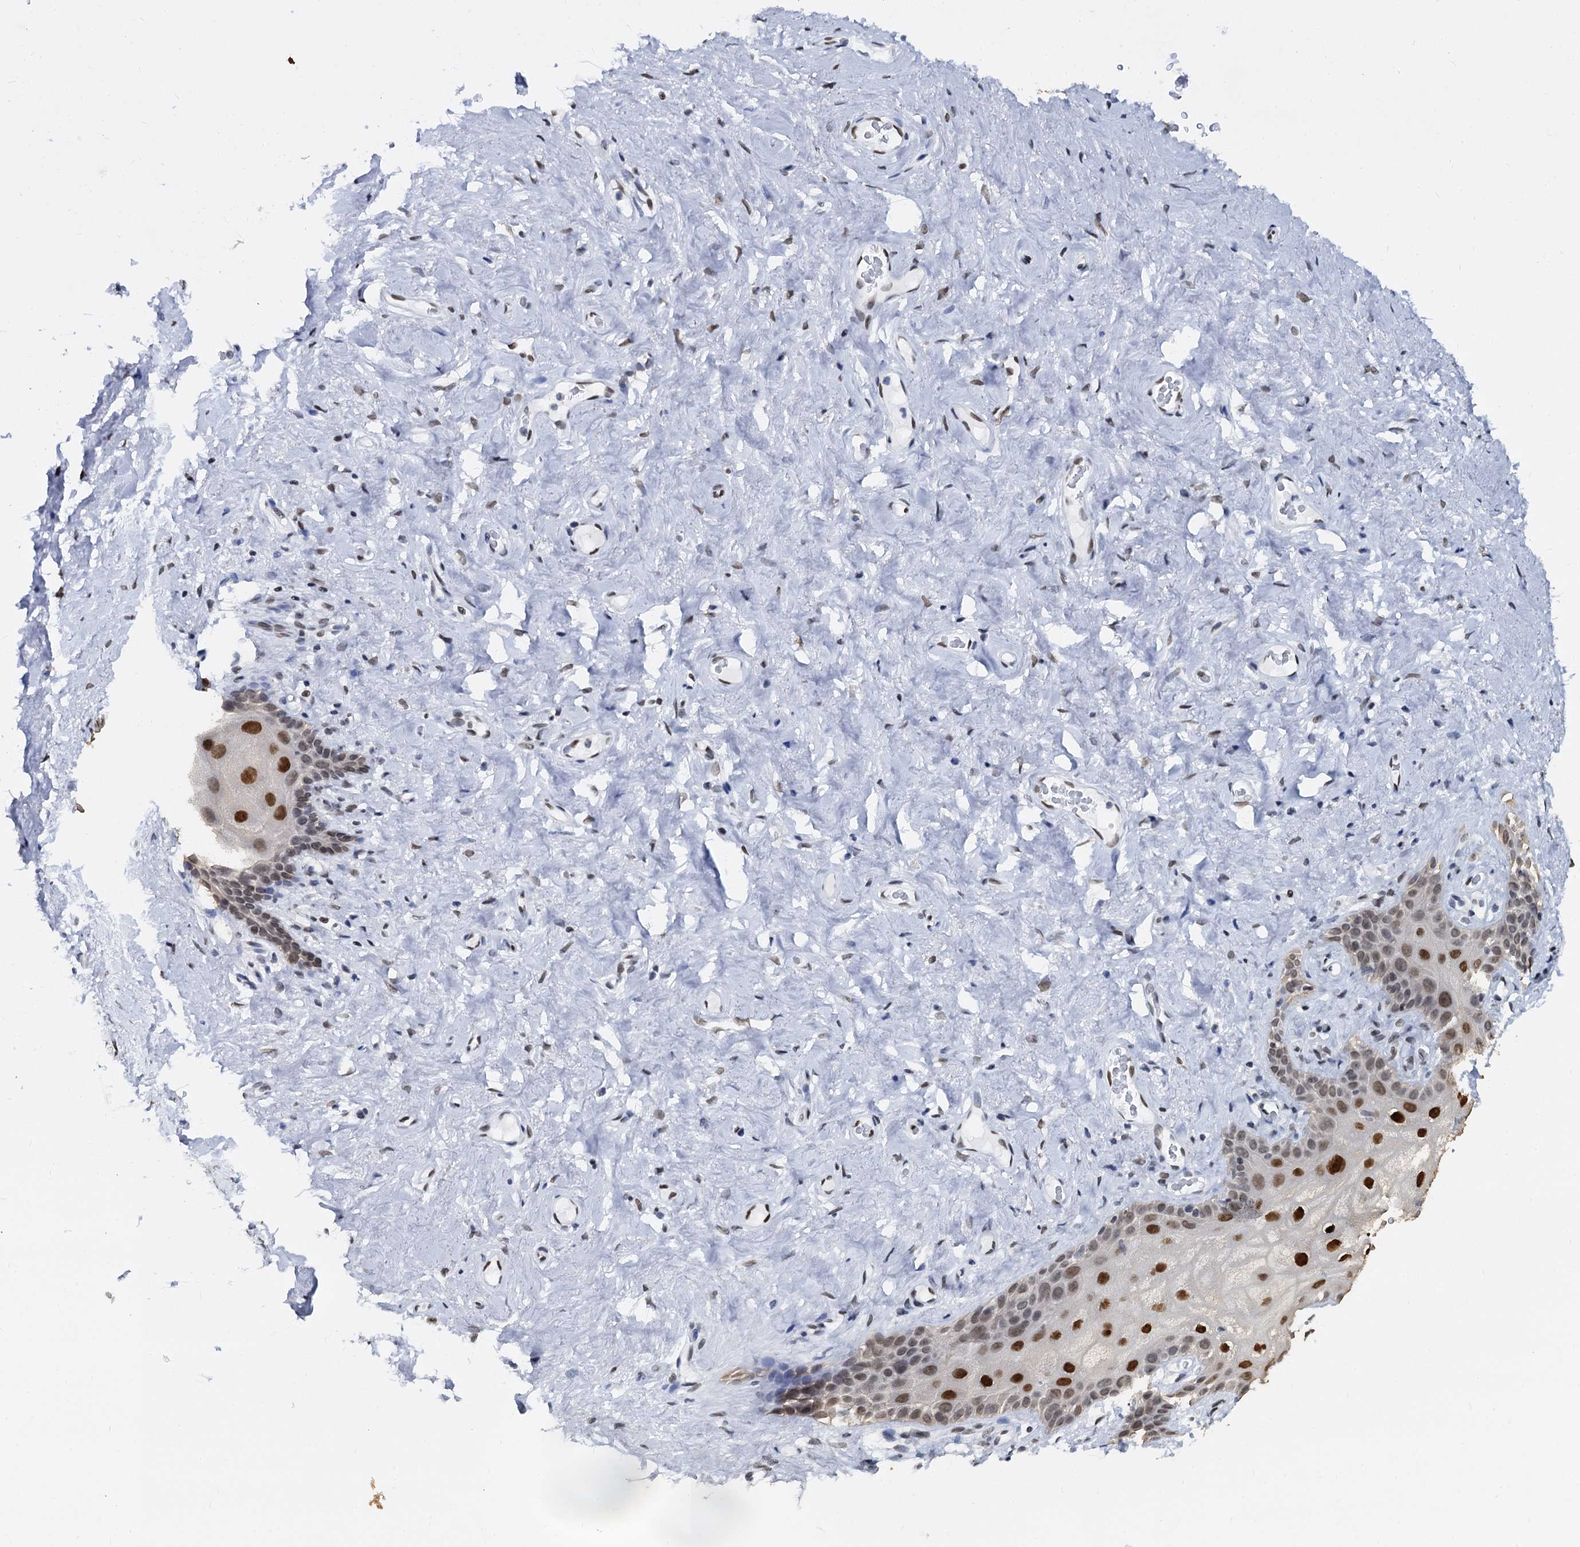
{"staining": {"intensity": "strong", "quantity": "25%-75%", "location": "nuclear"}, "tissue": "vagina", "cell_type": "Squamous epithelial cells", "image_type": "normal", "snomed": [{"axis": "morphology", "description": "Normal tissue, NOS"}, {"axis": "topography", "description": "Vagina"}], "caption": "DAB (3,3'-diaminobenzidine) immunohistochemical staining of benign vagina displays strong nuclear protein expression in approximately 25%-75% of squamous epithelial cells. (Brightfield microscopy of DAB IHC at high magnification).", "gene": "CMAS", "patient": {"sex": "female", "age": 68}}